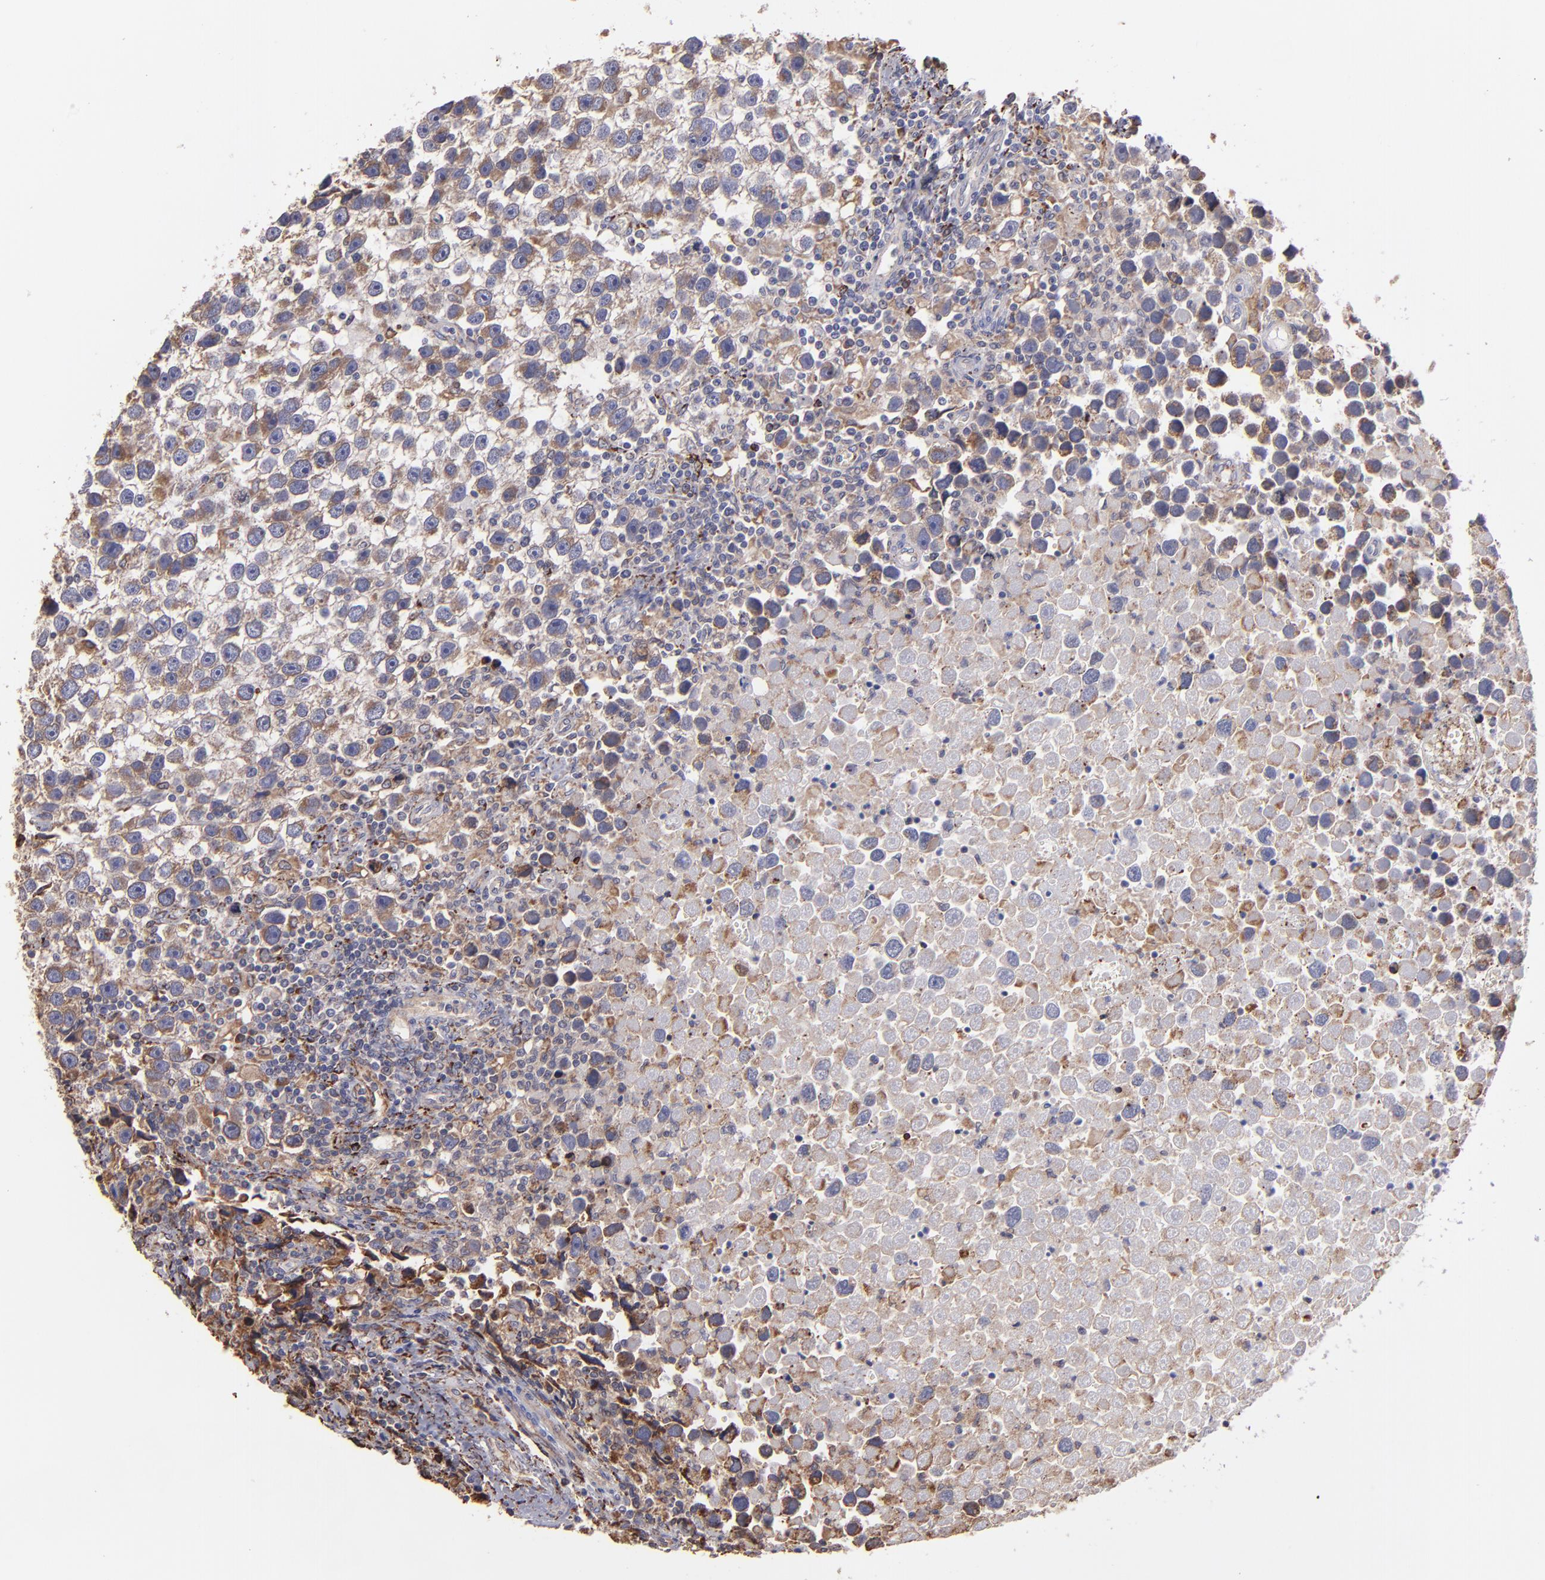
{"staining": {"intensity": "weak", "quantity": ">75%", "location": "cytoplasmic/membranous"}, "tissue": "testis cancer", "cell_type": "Tumor cells", "image_type": "cancer", "snomed": [{"axis": "morphology", "description": "Seminoma, NOS"}, {"axis": "topography", "description": "Testis"}], "caption": "Immunohistochemistry histopathology image of neoplastic tissue: testis cancer stained using immunohistochemistry reveals low levels of weak protein expression localized specifically in the cytoplasmic/membranous of tumor cells, appearing as a cytoplasmic/membranous brown color.", "gene": "MAOB", "patient": {"sex": "male", "age": 43}}